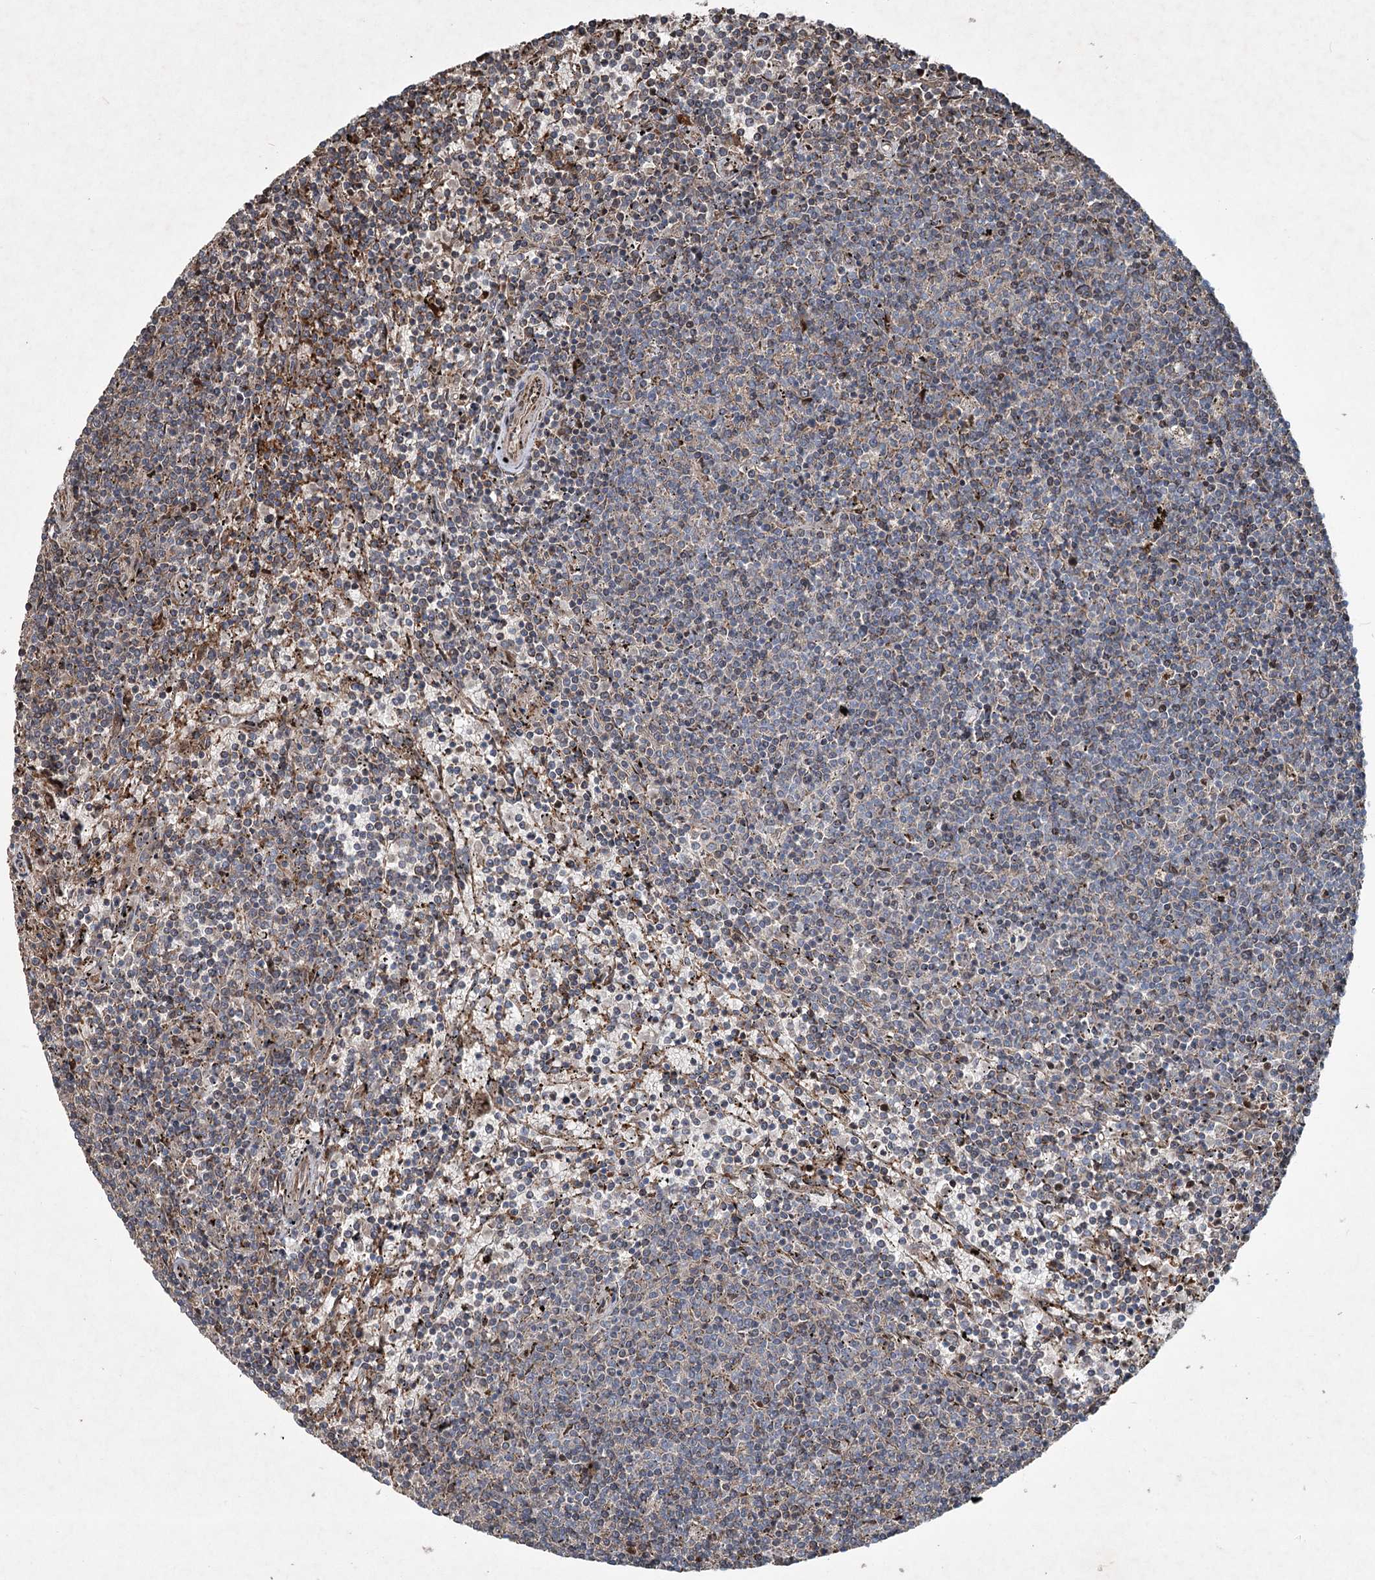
{"staining": {"intensity": "negative", "quantity": "none", "location": "none"}, "tissue": "lymphoma", "cell_type": "Tumor cells", "image_type": "cancer", "snomed": [{"axis": "morphology", "description": "Malignant lymphoma, non-Hodgkin's type, Low grade"}, {"axis": "topography", "description": "Spleen"}], "caption": "Immunohistochemistry (IHC) photomicrograph of lymphoma stained for a protein (brown), which shows no expression in tumor cells. Brightfield microscopy of immunohistochemistry stained with DAB (brown) and hematoxylin (blue), captured at high magnification.", "gene": "SERINC5", "patient": {"sex": "female", "age": 50}}